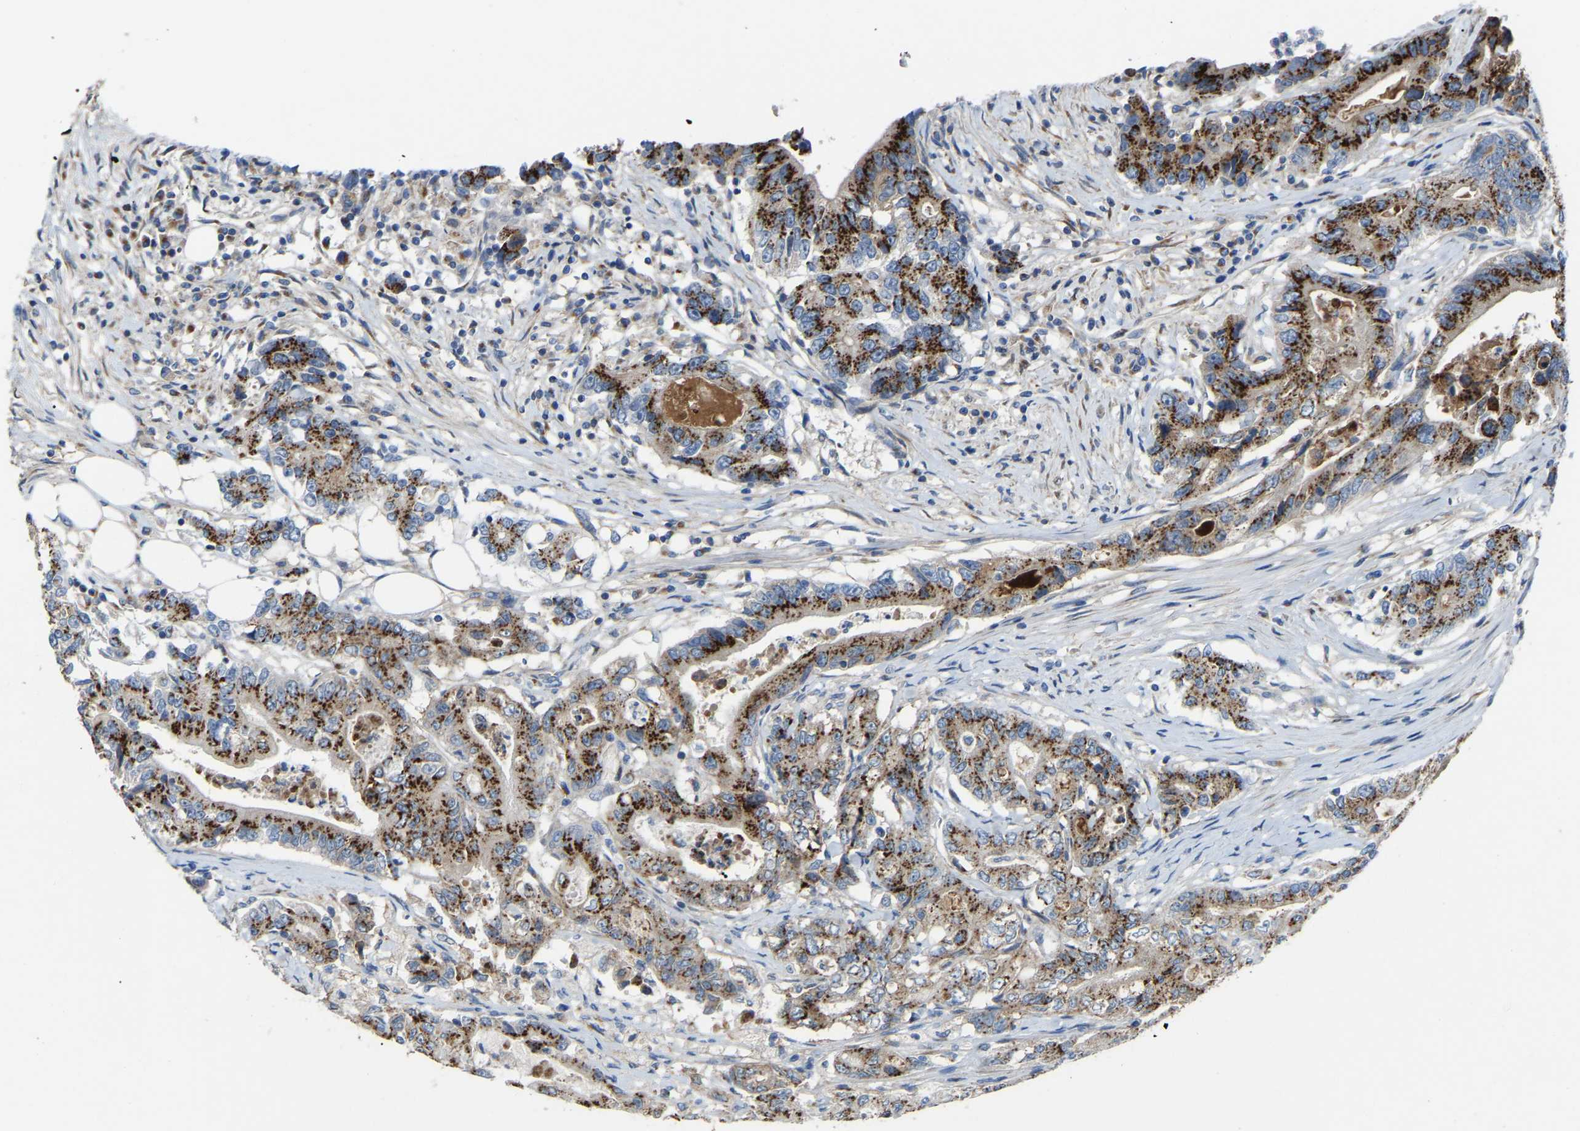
{"staining": {"intensity": "strong", "quantity": ">75%", "location": "cytoplasmic/membranous"}, "tissue": "colorectal cancer", "cell_type": "Tumor cells", "image_type": "cancer", "snomed": [{"axis": "morphology", "description": "Adenocarcinoma, NOS"}, {"axis": "topography", "description": "Colon"}], "caption": "There is high levels of strong cytoplasmic/membranous positivity in tumor cells of colorectal cancer, as demonstrated by immunohistochemical staining (brown color).", "gene": "CANT1", "patient": {"sex": "female", "age": 77}}